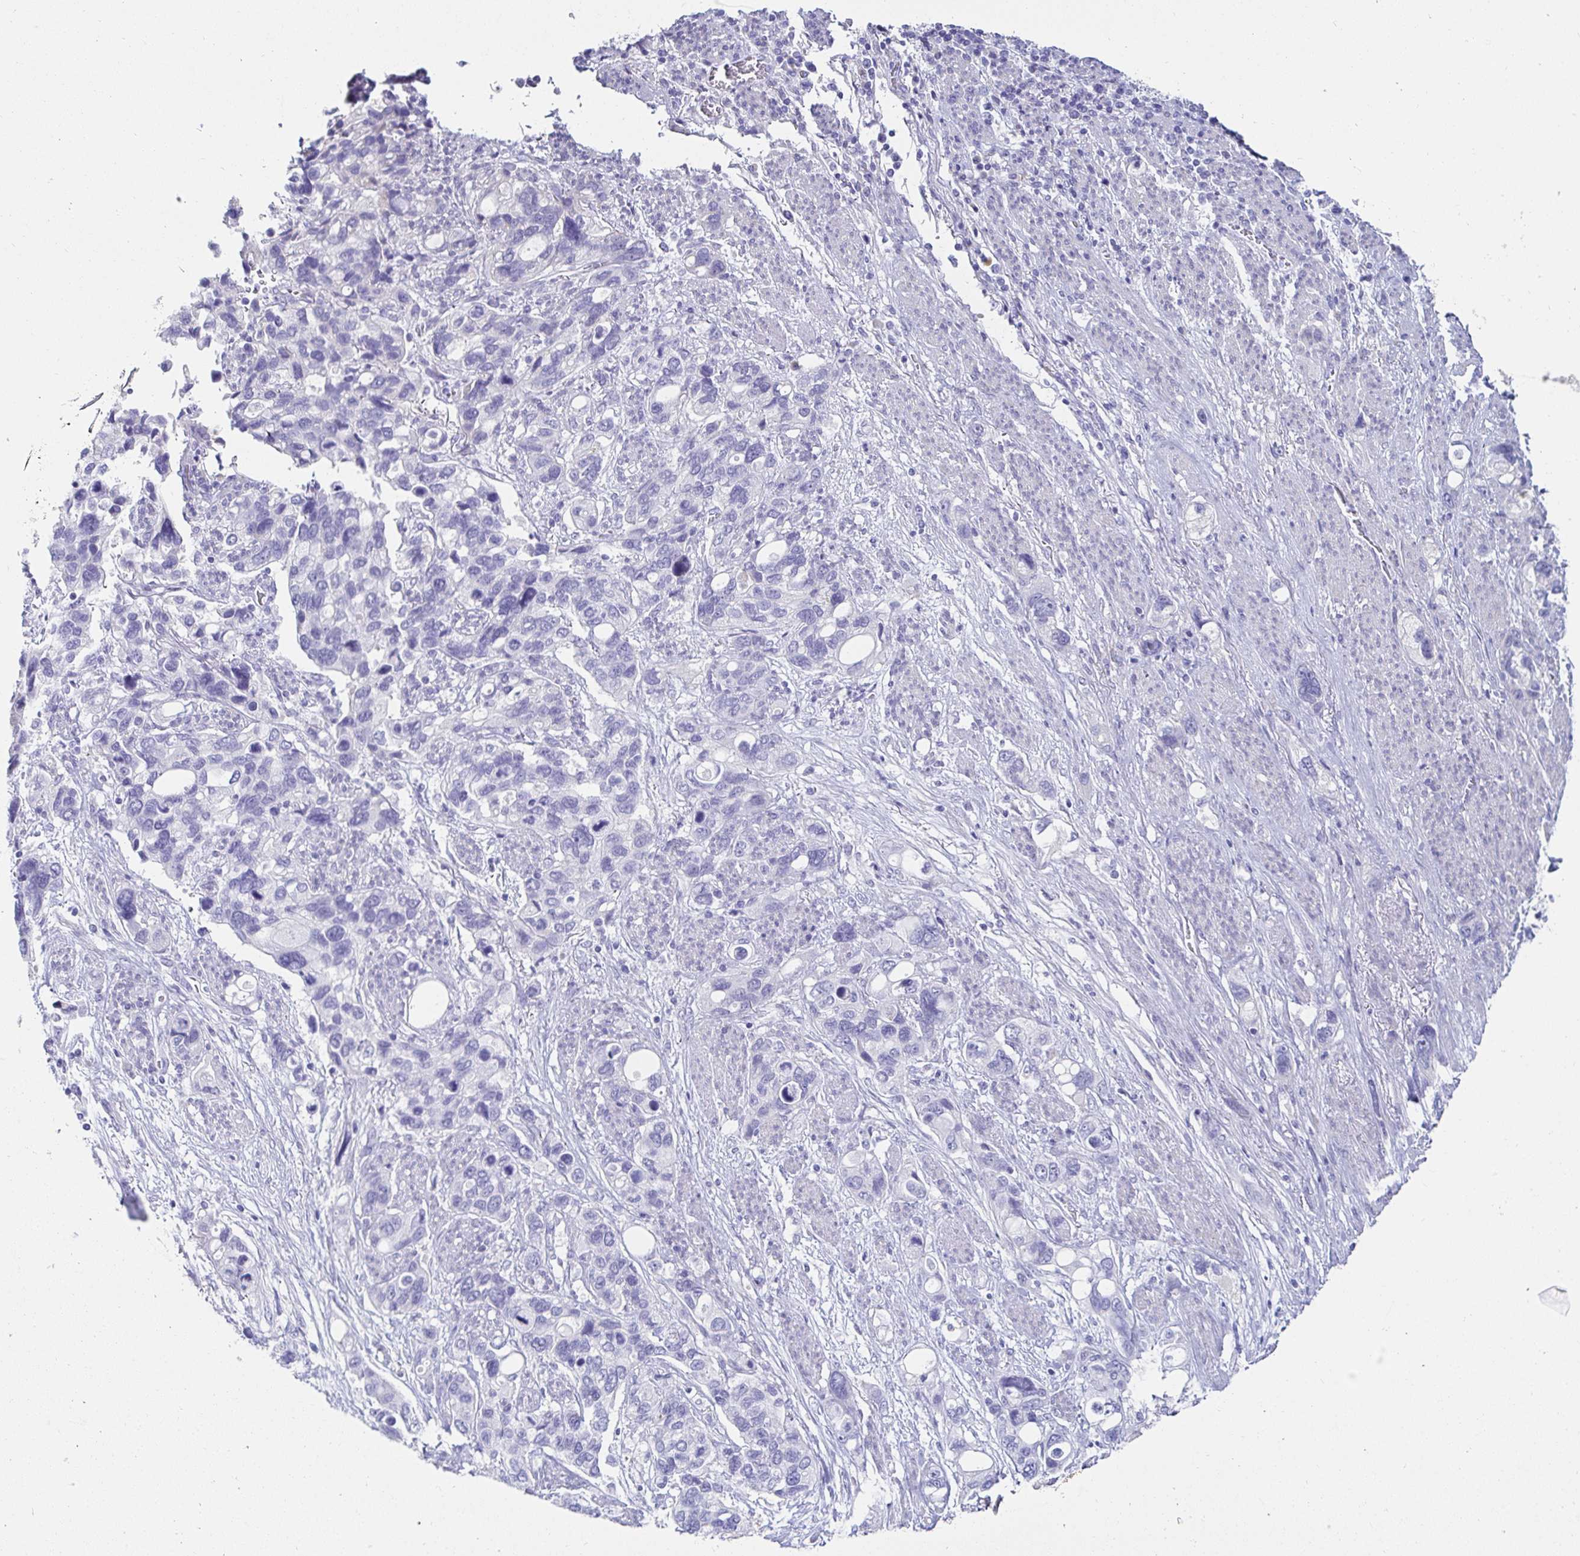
{"staining": {"intensity": "negative", "quantity": "none", "location": "none"}, "tissue": "stomach cancer", "cell_type": "Tumor cells", "image_type": "cancer", "snomed": [{"axis": "morphology", "description": "Adenocarcinoma, NOS"}, {"axis": "topography", "description": "Stomach, upper"}], "caption": "Immunohistochemistry (IHC) of stomach adenocarcinoma exhibits no positivity in tumor cells.", "gene": "C4orf17", "patient": {"sex": "female", "age": 81}}